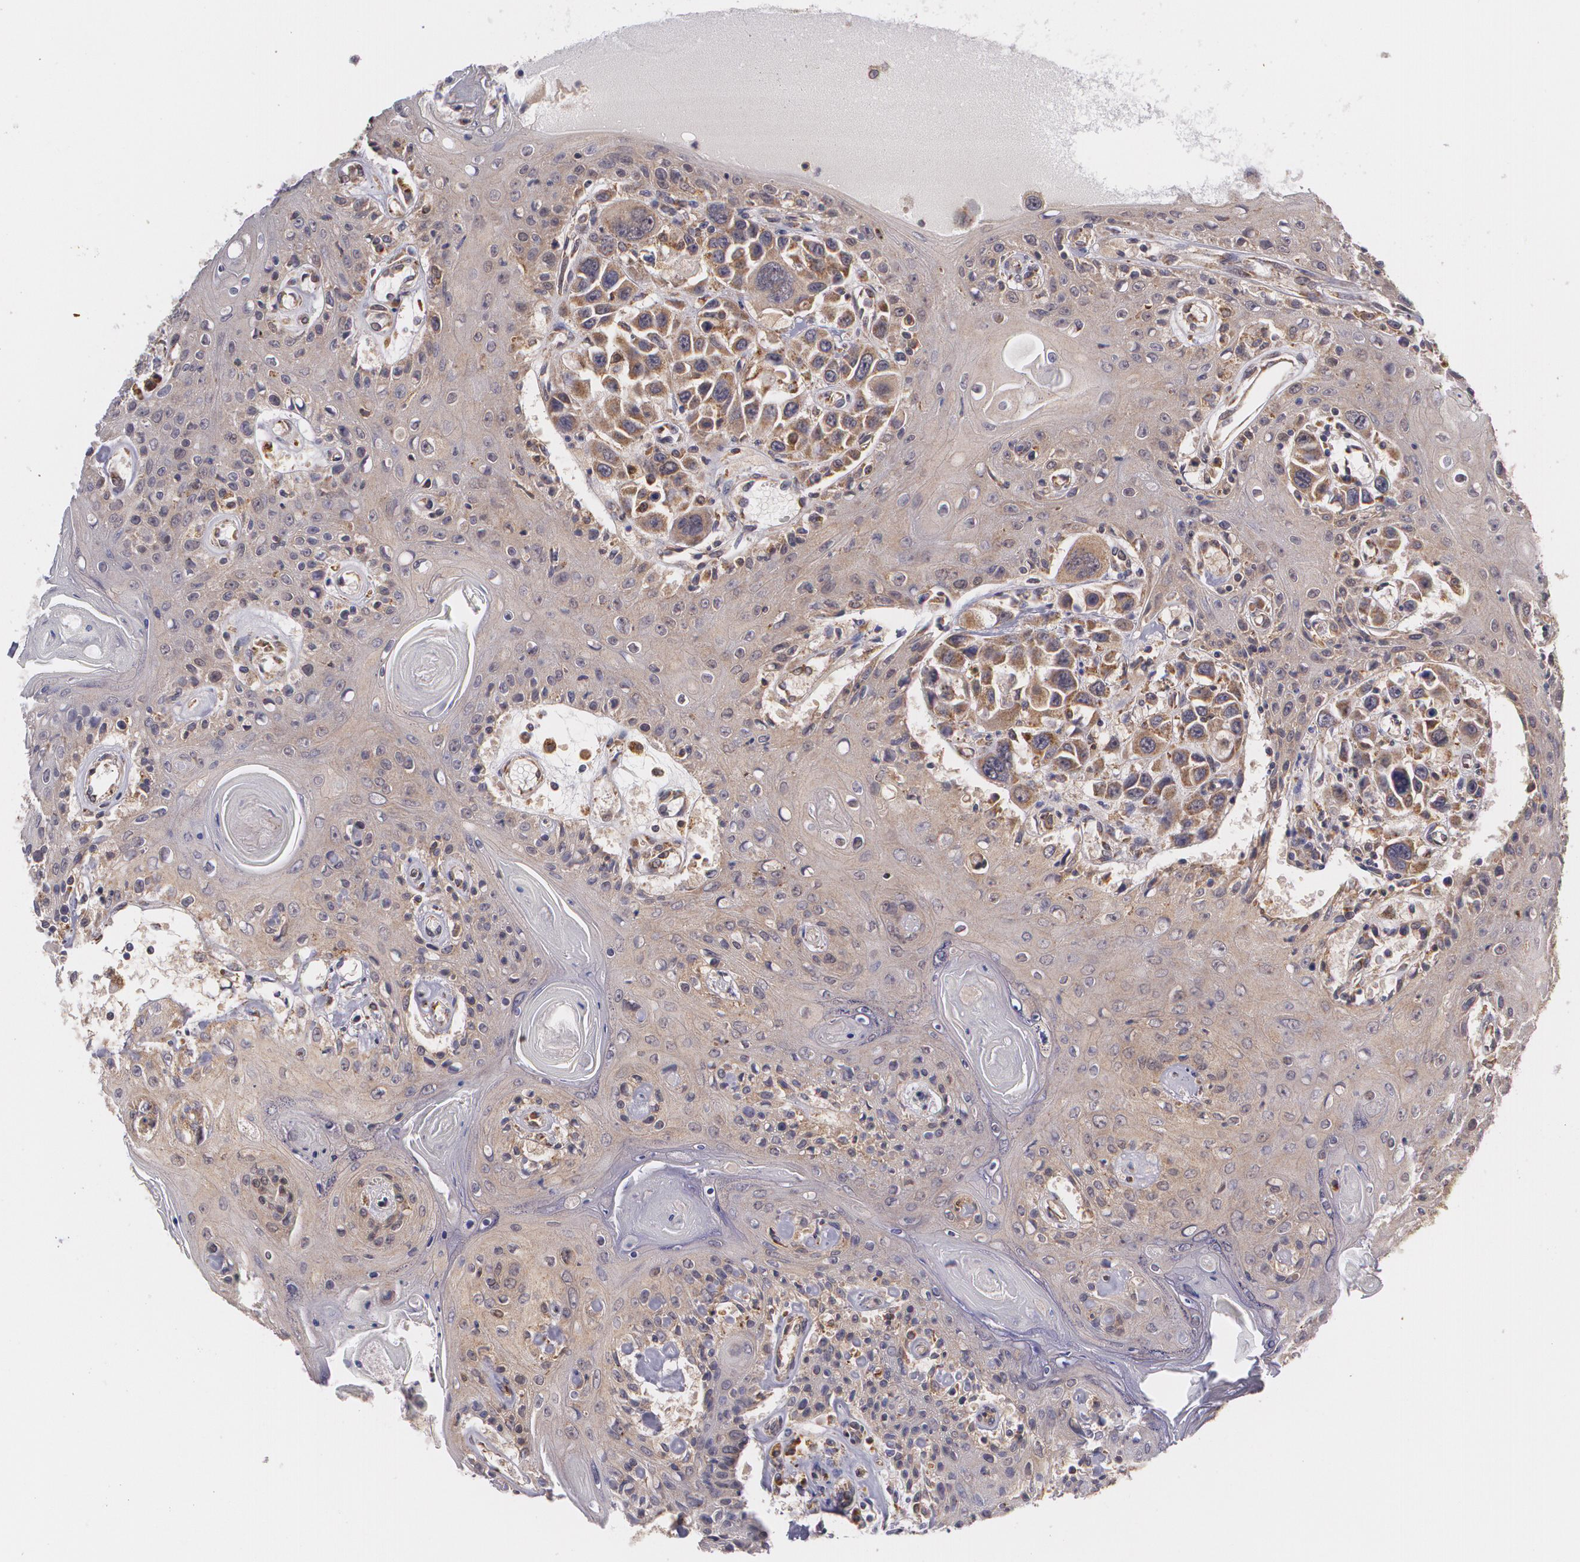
{"staining": {"intensity": "moderate", "quantity": ">75%", "location": "cytoplasmic/membranous"}, "tissue": "head and neck cancer", "cell_type": "Tumor cells", "image_type": "cancer", "snomed": [{"axis": "morphology", "description": "Squamous cell carcinoma, NOS"}, {"axis": "topography", "description": "Oral tissue"}, {"axis": "topography", "description": "Head-Neck"}], "caption": "A brown stain highlights moderate cytoplasmic/membranous positivity of a protein in head and neck cancer (squamous cell carcinoma) tumor cells.", "gene": "CCL17", "patient": {"sex": "female", "age": 76}}